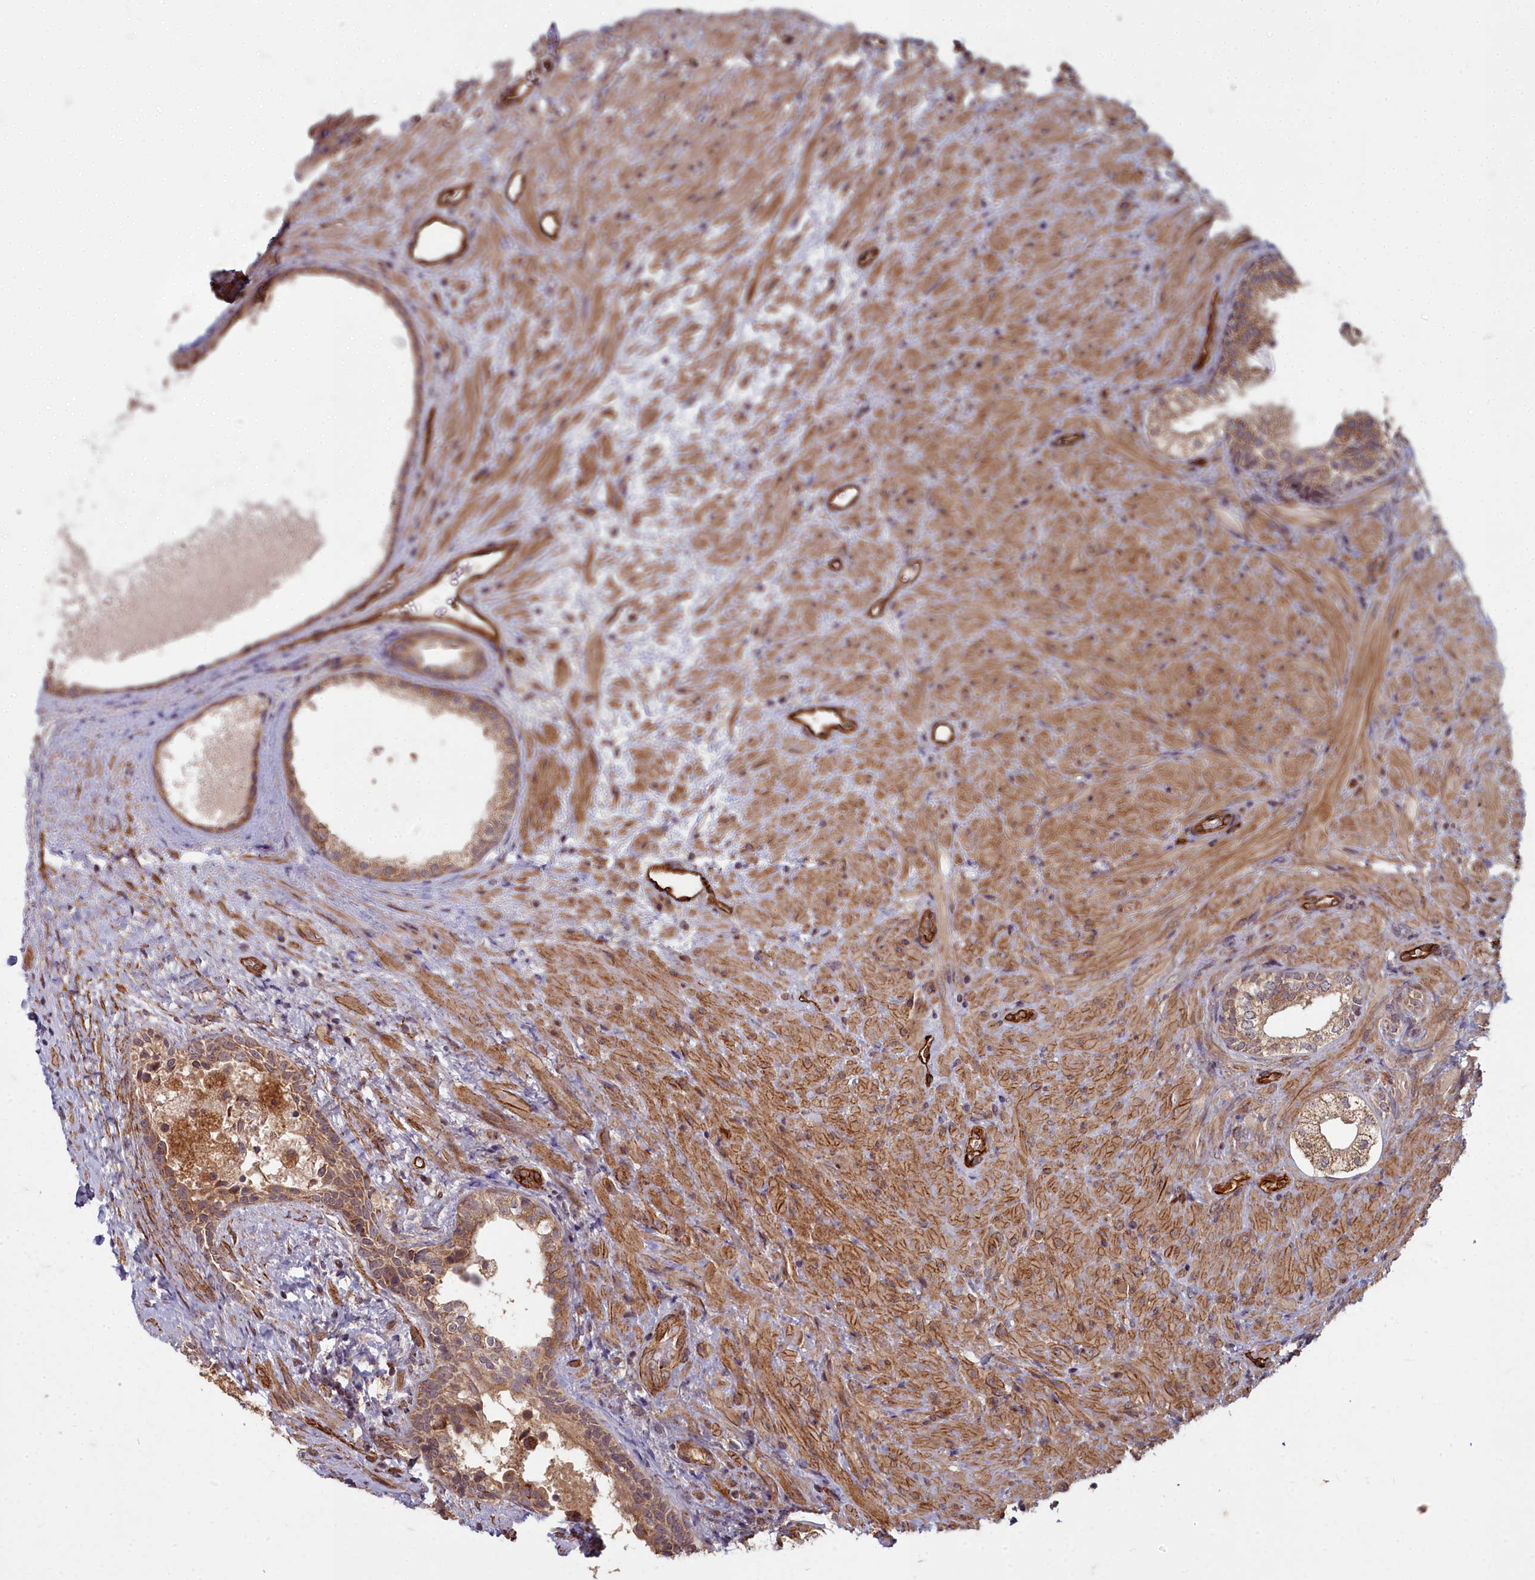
{"staining": {"intensity": "moderate", "quantity": ">75%", "location": "cytoplasmic/membranous"}, "tissue": "prostate", "cell_type": "Glandular cells", "image_type": "normal", "snomed": [{"axis": "morphology", "description": "Normal tissue, NOS"}, {"axis": "topography", "description": "Prostate"}], "caption": "Approximately >75% of glandular cells in benign prostate demonstrate moderate cytoplasmic/membranous protein staining as visualized by brown immunohistochemical staining.", "gene": "TSPYL4", "patient": {"sex": "male", "age": 76}}